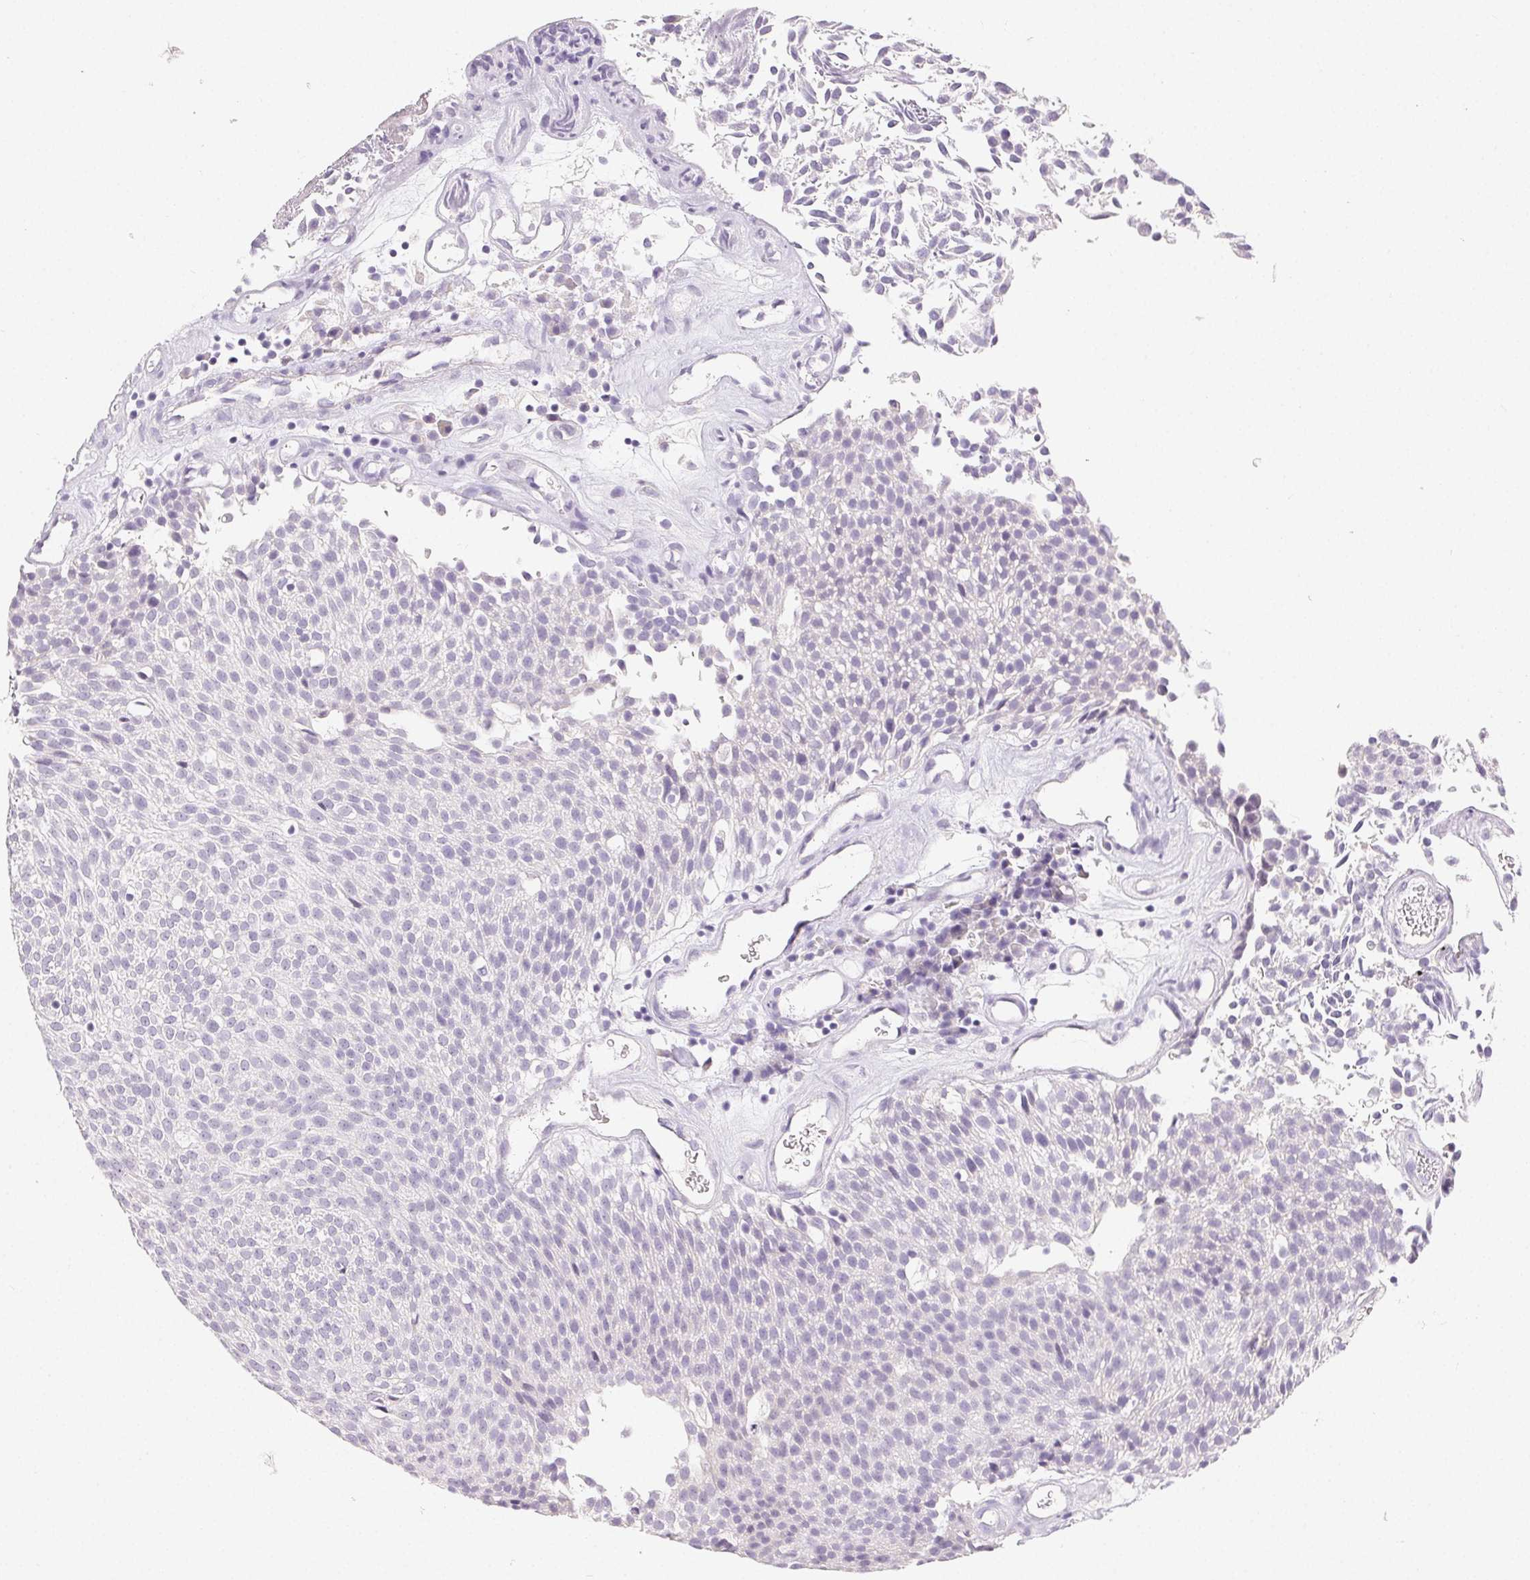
{"staining": {"intensity": "negative", "quantity": "none", "location": "none"}, "tissue": "urothelial cancer", "cell_type": "Tumor cells", "image_type": "cancer", "snomed": [{"axis": "morphology", "description": "Urothelial carcinoma, Low grade"}, {"axis": "topography", "description": "Urinary bladder"}], "caption": "This is an immunohistochemistry photomicrograph of urothelial carcinoma (low-grade). There is no positivity in tumor cells.", "gene": "MIOX", "patient": {"sex": "female", "age": 79}}